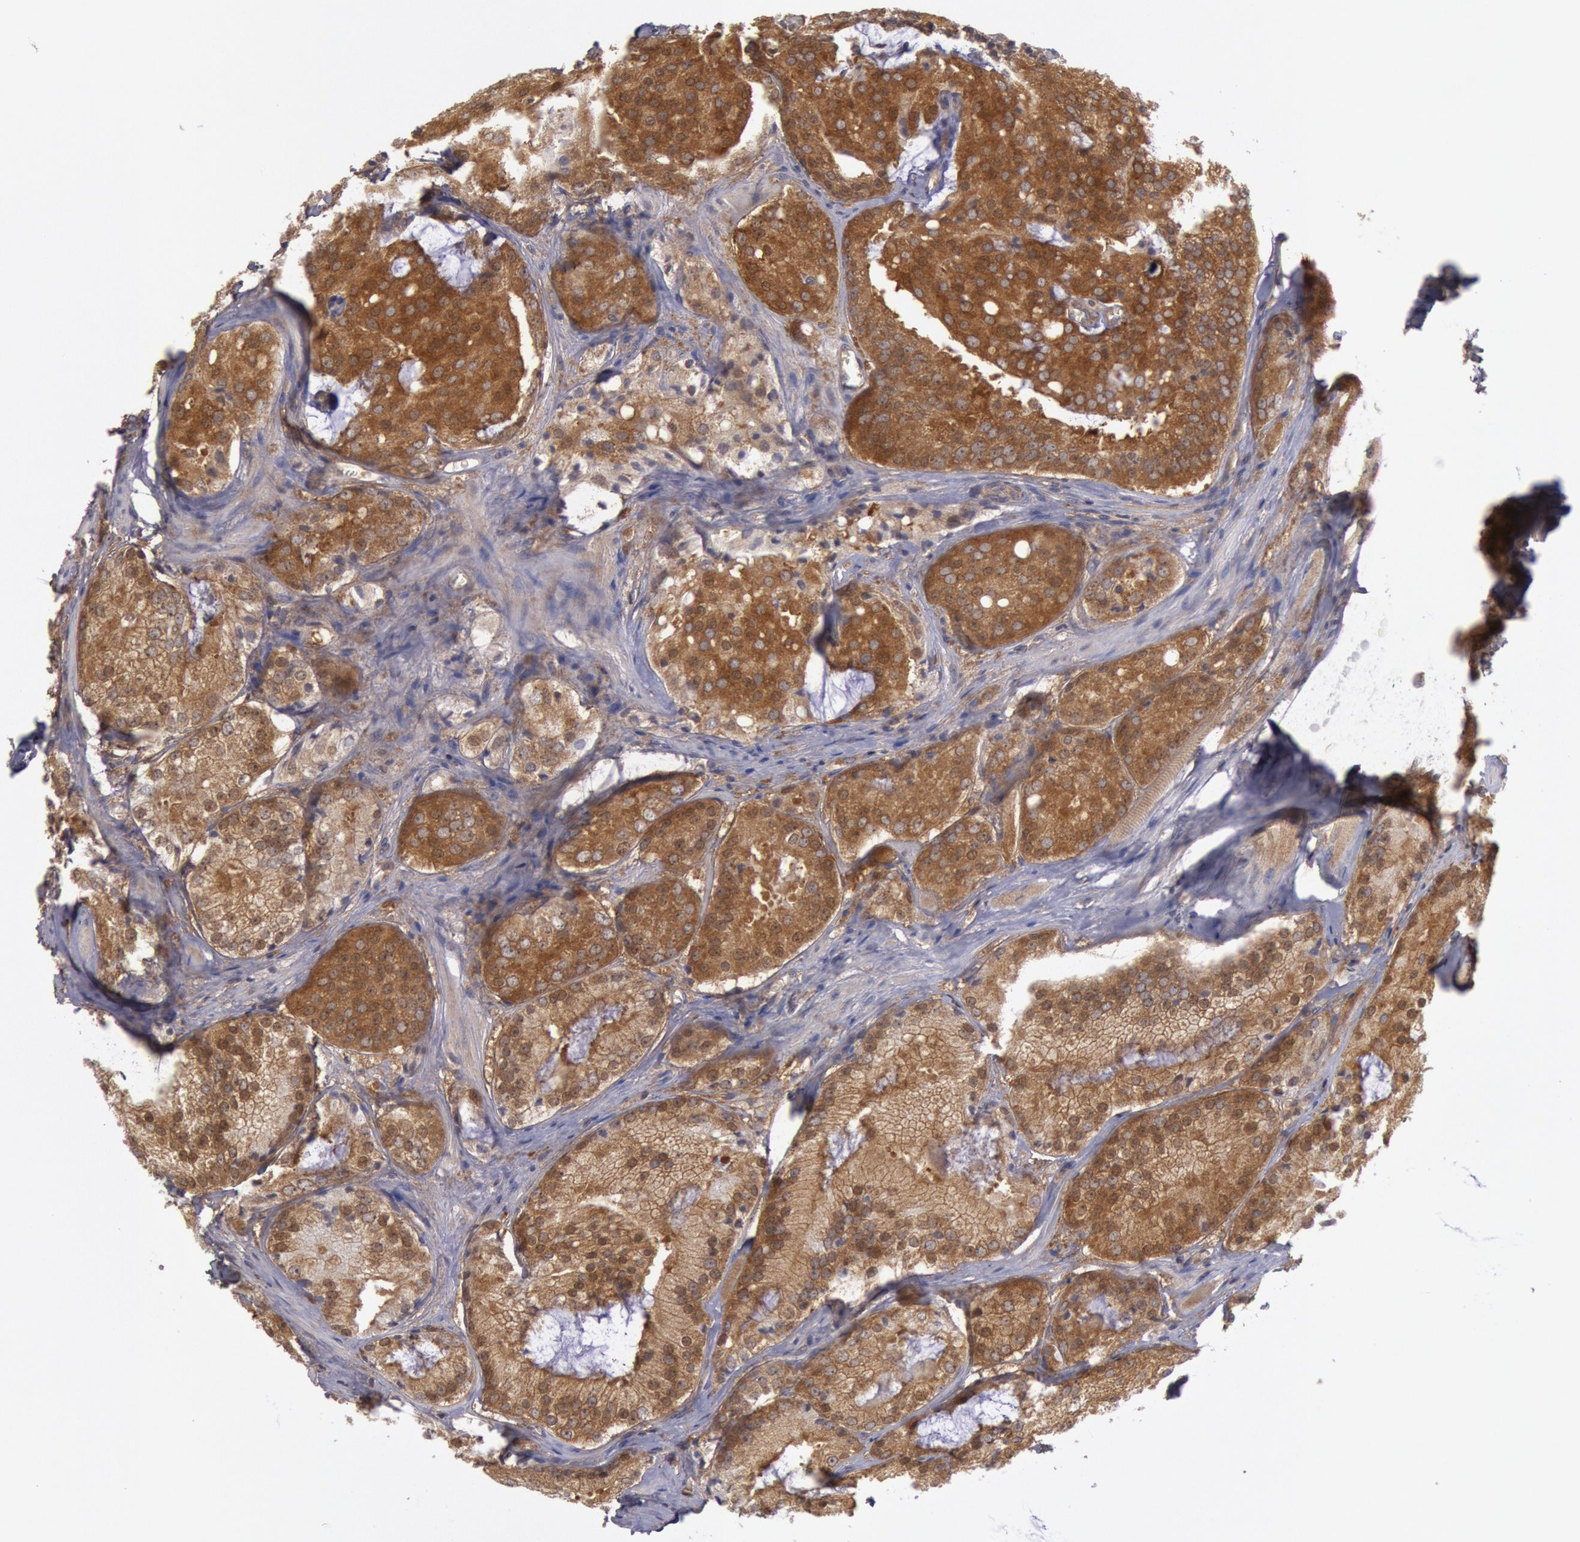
{"staining": {"intensity": "moderate", "quantity": ">75%", "location": "cytoplasmic/membranous,nuclear"}, "tissue": "prostate cancer", "cell_type": "Tumor cells", "image_type": "cancer", "snomed": [{"axis": "morphology", "description": "Adenocarcinoma, Medium grade"}, {"axis": "topography", "description": "Prostate"}], "caption": "Immunohistochemistry of human adenocarcinoma (medium-grade) (prostate) exhibits medium levels of moderate cytoplasmic/membranous and nuclear expression in approximately >75% of tumor cells. Ihc stains the protein in brown and the nuclei are stained blue.", "gene": "BRAF", "patient": {"sex": "male", "age": 60}}